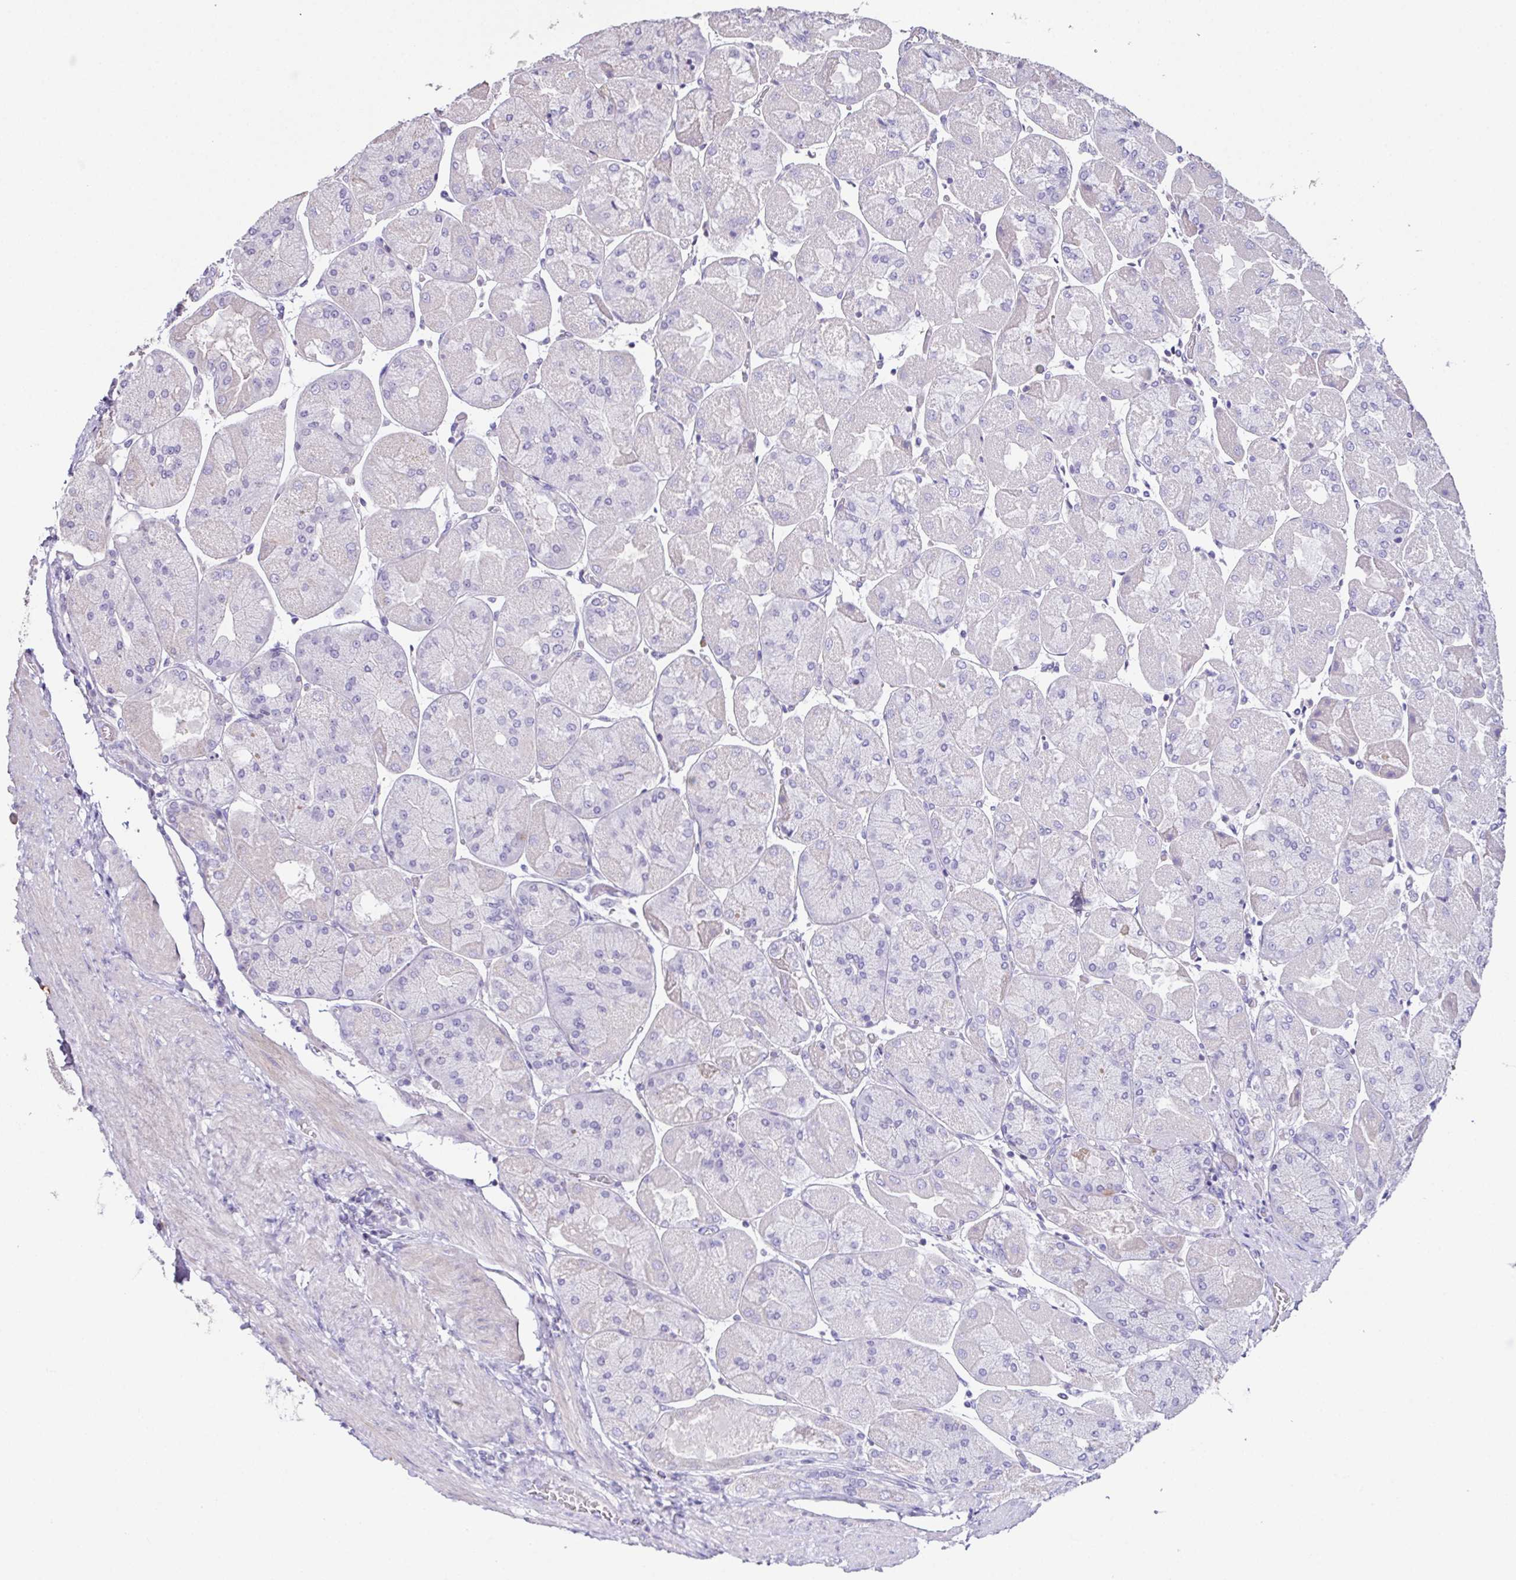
{"staining": {"intensity": "negative", "quantity": "none", "location": "none"}, "tissue": "stomach", "cell_type": "Glandular cells", "image_type": "normal", "snomed": [{"axis": "morphology", "description": "Normal tissue, NOS"}, {"axis": "topography", "description": "Stomach"}], "caption": "Immunohistochemical staining of normal stomach displays no significant positivity in glandular cells. The staining was performed using DAB to visualize the protein expression in brown, while the nuclei were stained in blue with hematoxylin (Magnification: 20x).", "gene": "MARCO", "patient": {"sex": "female", "age": 61}}